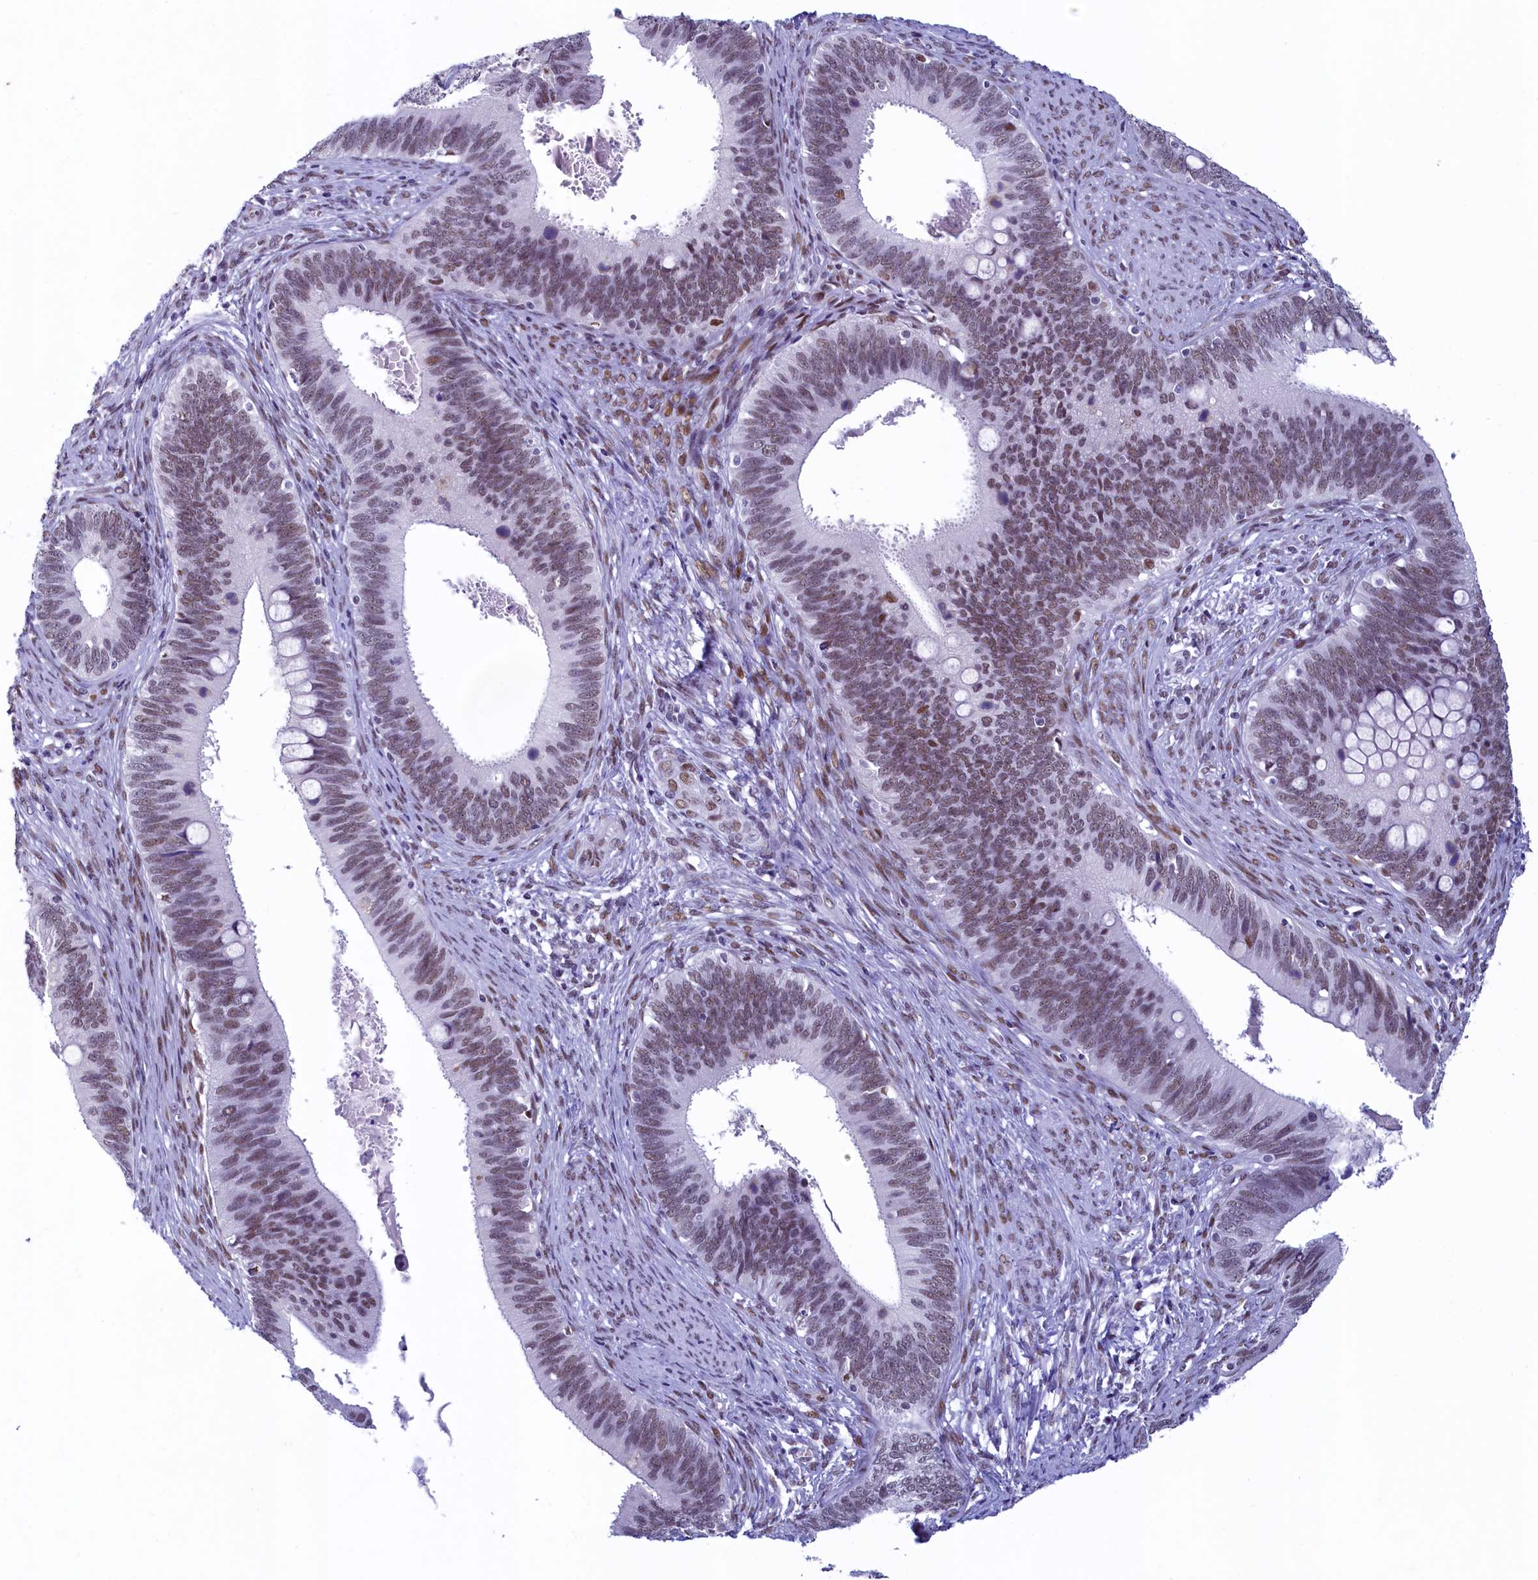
{"staining": {"intensity": "weak", "quantity": ">75%", "location": "nuclear"}, "tissue": "cervical cancer", "cell_type": "Tumor cells", "image_type": "cancer", "snomed": [{"axis": "morphology", "description": "Adenocarcinoma, NOS"}, {"axis": "topography", "description": "Cervix"}], "caption": "Cervical adenocarcinoma stained with DAB (3,3'-diaminobenzidine) immunohistochemistry exhibits low levels of weak nuclear expression in approximately >75% of tumor cells.", "gene": "SUGP2", "patient": {"sex": "female", "age": 42}}